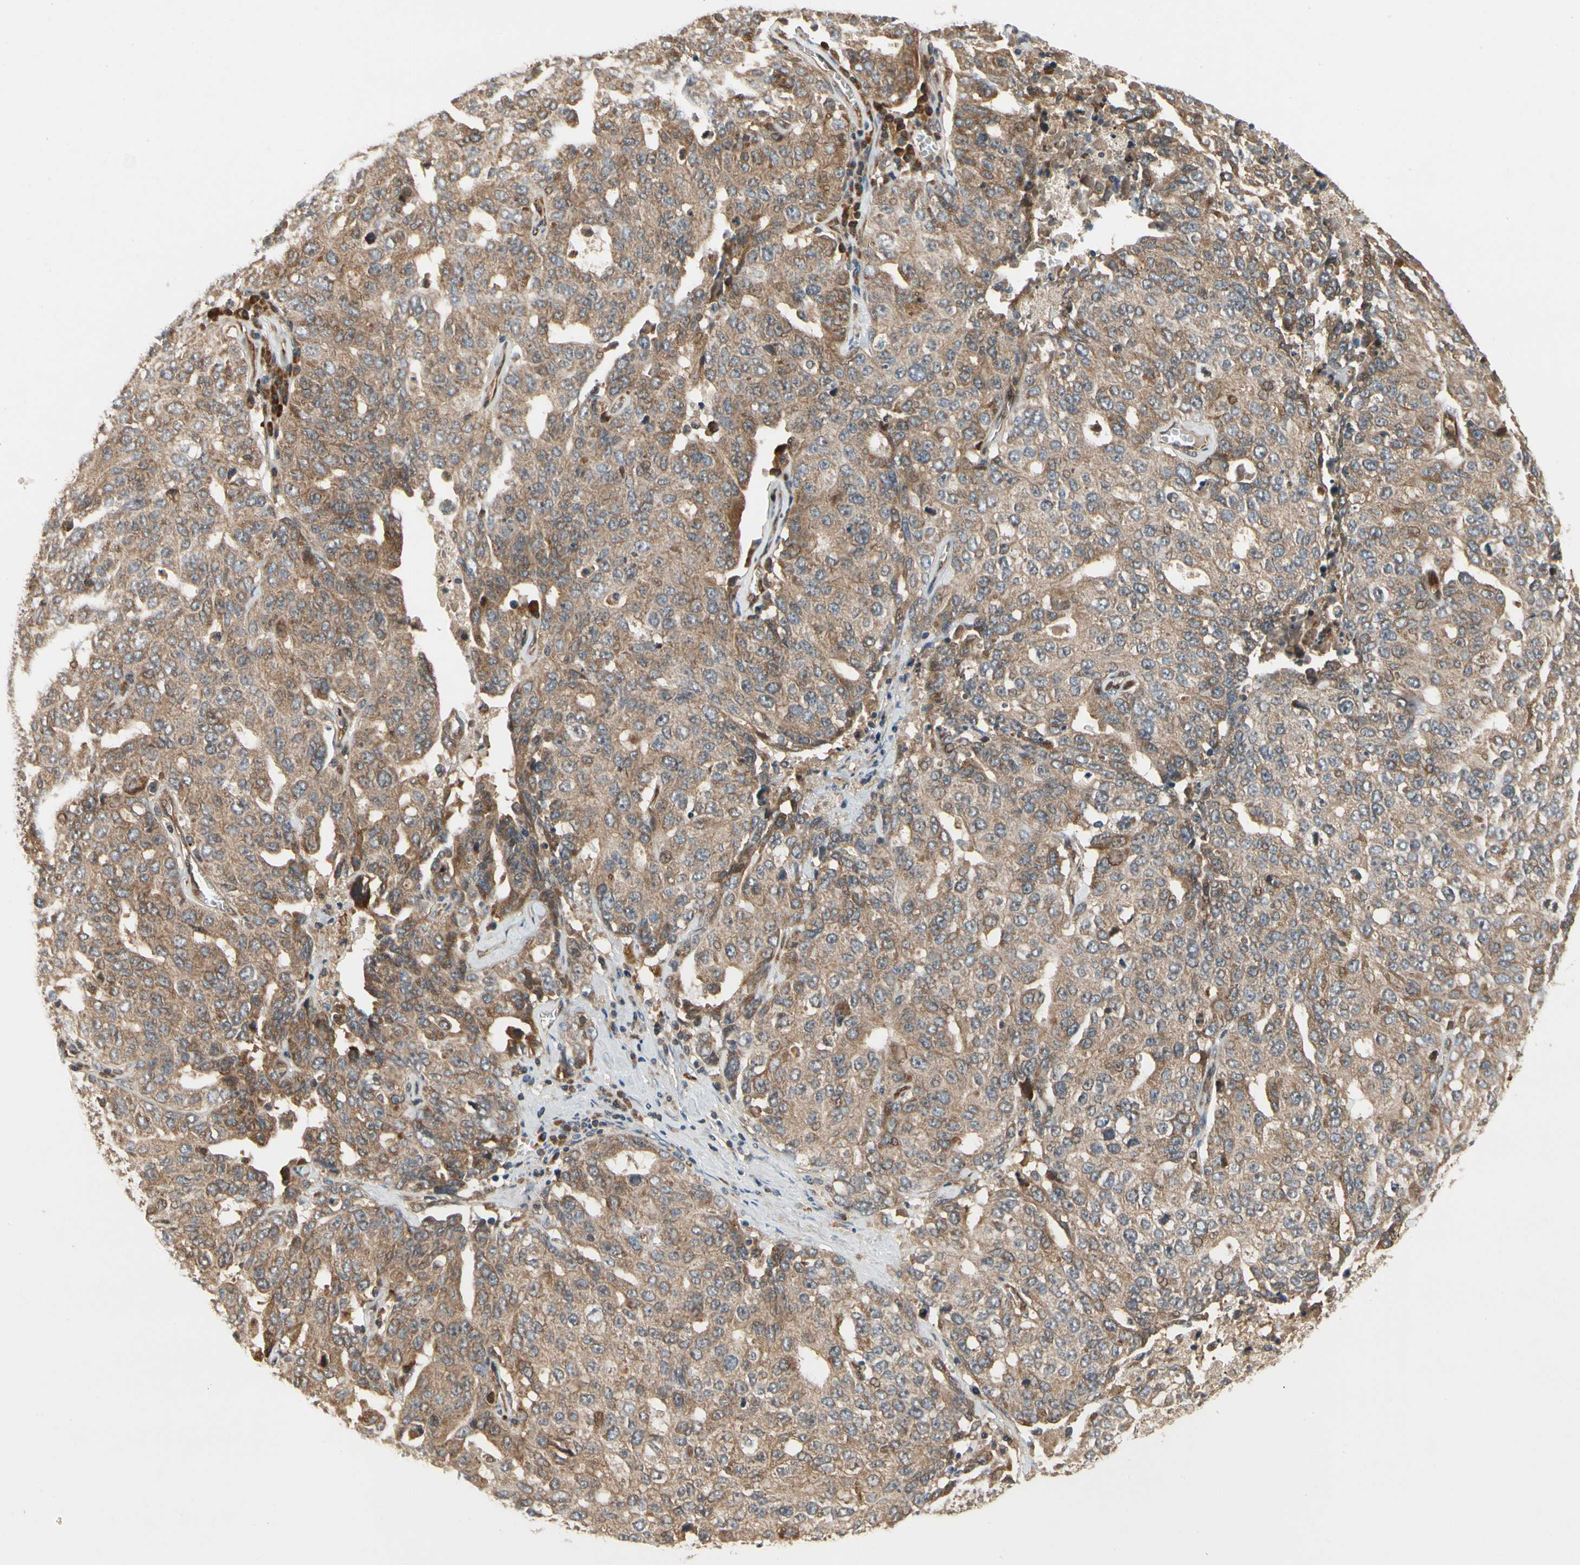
{"staining": {"intensity": "moderate", "quantity": ">75%", "location": "cytoplasmic/membranous"}, "tissue": "ovarian cancer", "cell_type": "Tumor cells", "image_type": "cancer", "snomed": [{"axis": "morphology", "description": "Carcinoma, endometroid"}, {"axis": "topography", "description": "Ovary"}], "caption": "Human ovarian endometroid carcinoma stained for a protein (brown) shows moderate cytoplasmic/membranous positive staining in about >75% of tumor cells.", "gene": "TDRP", "patient": {"sex": "female", "age": 62}}